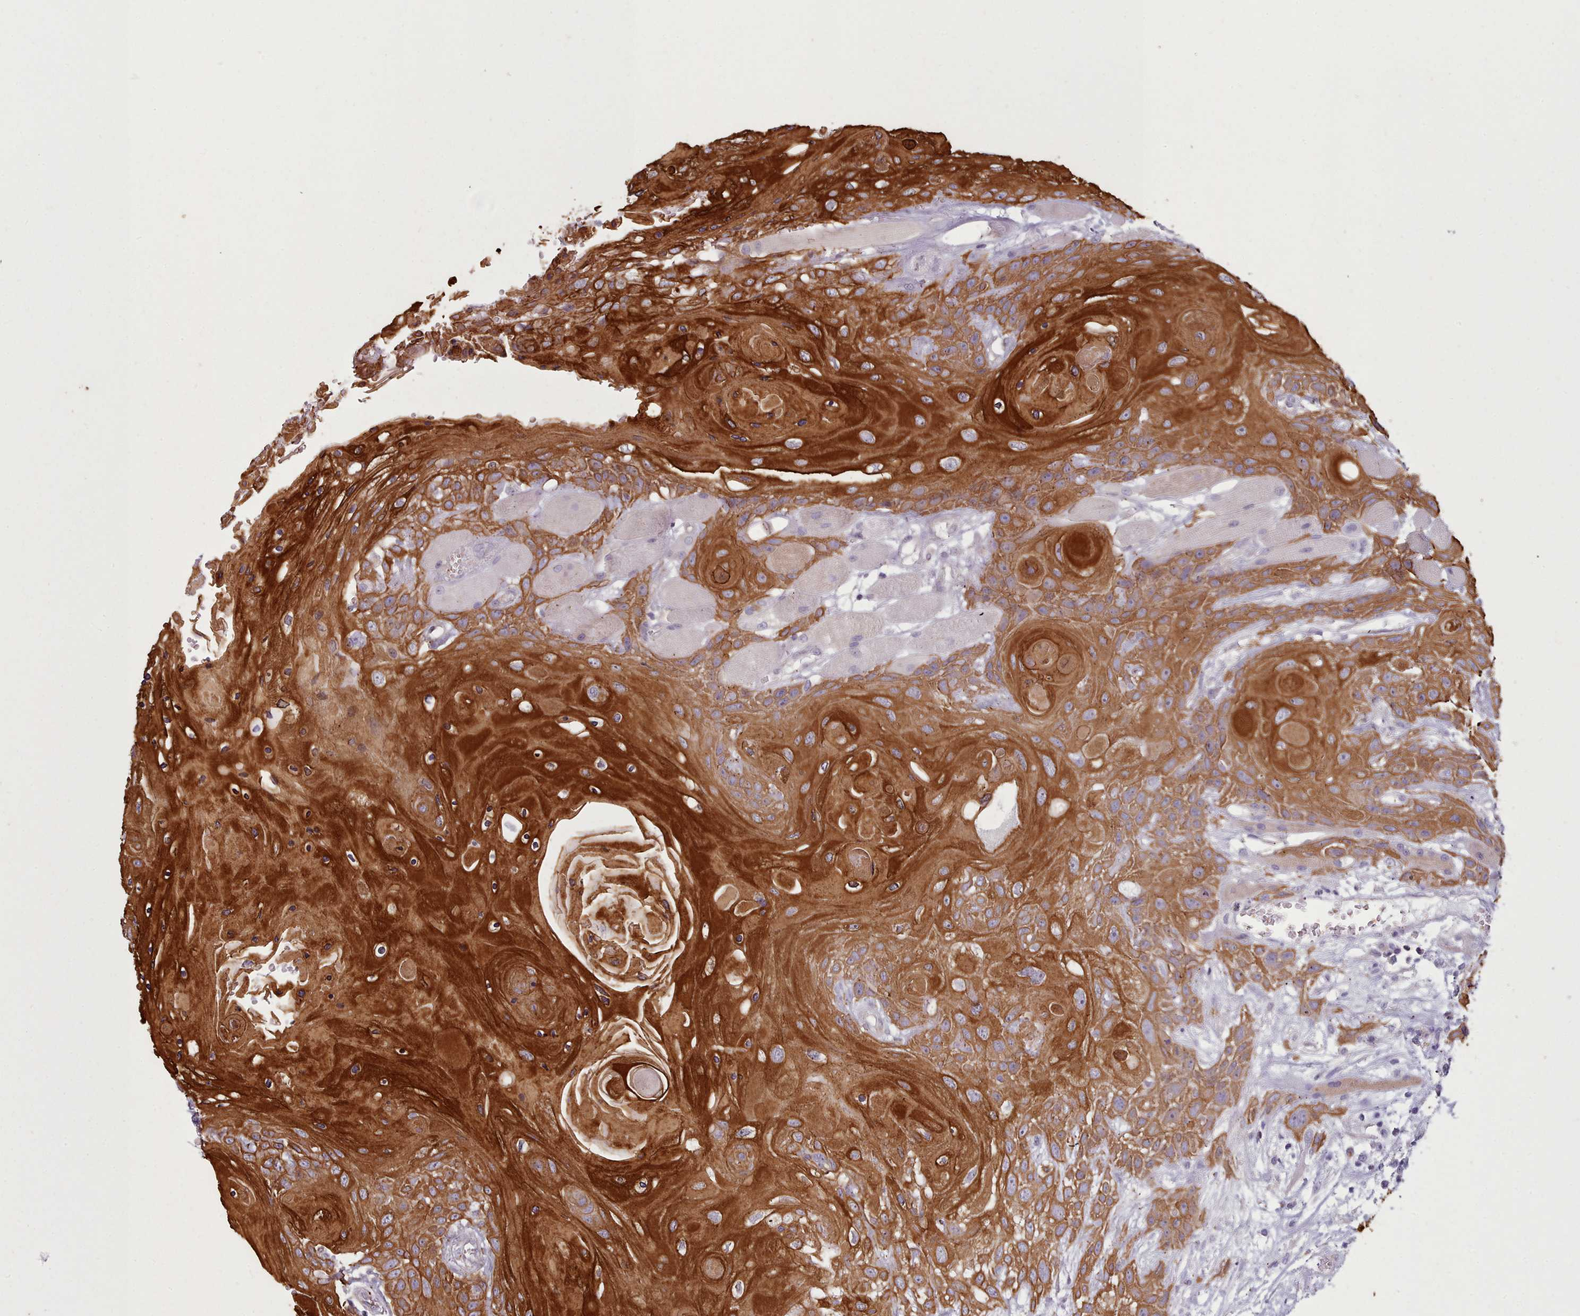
{"staining": {"intensity": "strong", "quantity": ">75%", "location": "cytoplasmic/membranous"}, "tissue": "head and neck cancer", "cell_type": "Tumor cells", "image_type": "cancer", "snomed": [{"axis": "morphology", "description": "Squamous cell carcinoma, NOS"}, {"axis": "topography", "description": "Head-Neck"}], "caption": "Squamous cell carcinoma (head and neck) tissue demonstrates strong cytoplasmic/membranous staining in about >75% of tumor cells", "gene": "PLD4", "patient": {"sex": "female", "age": 43}}